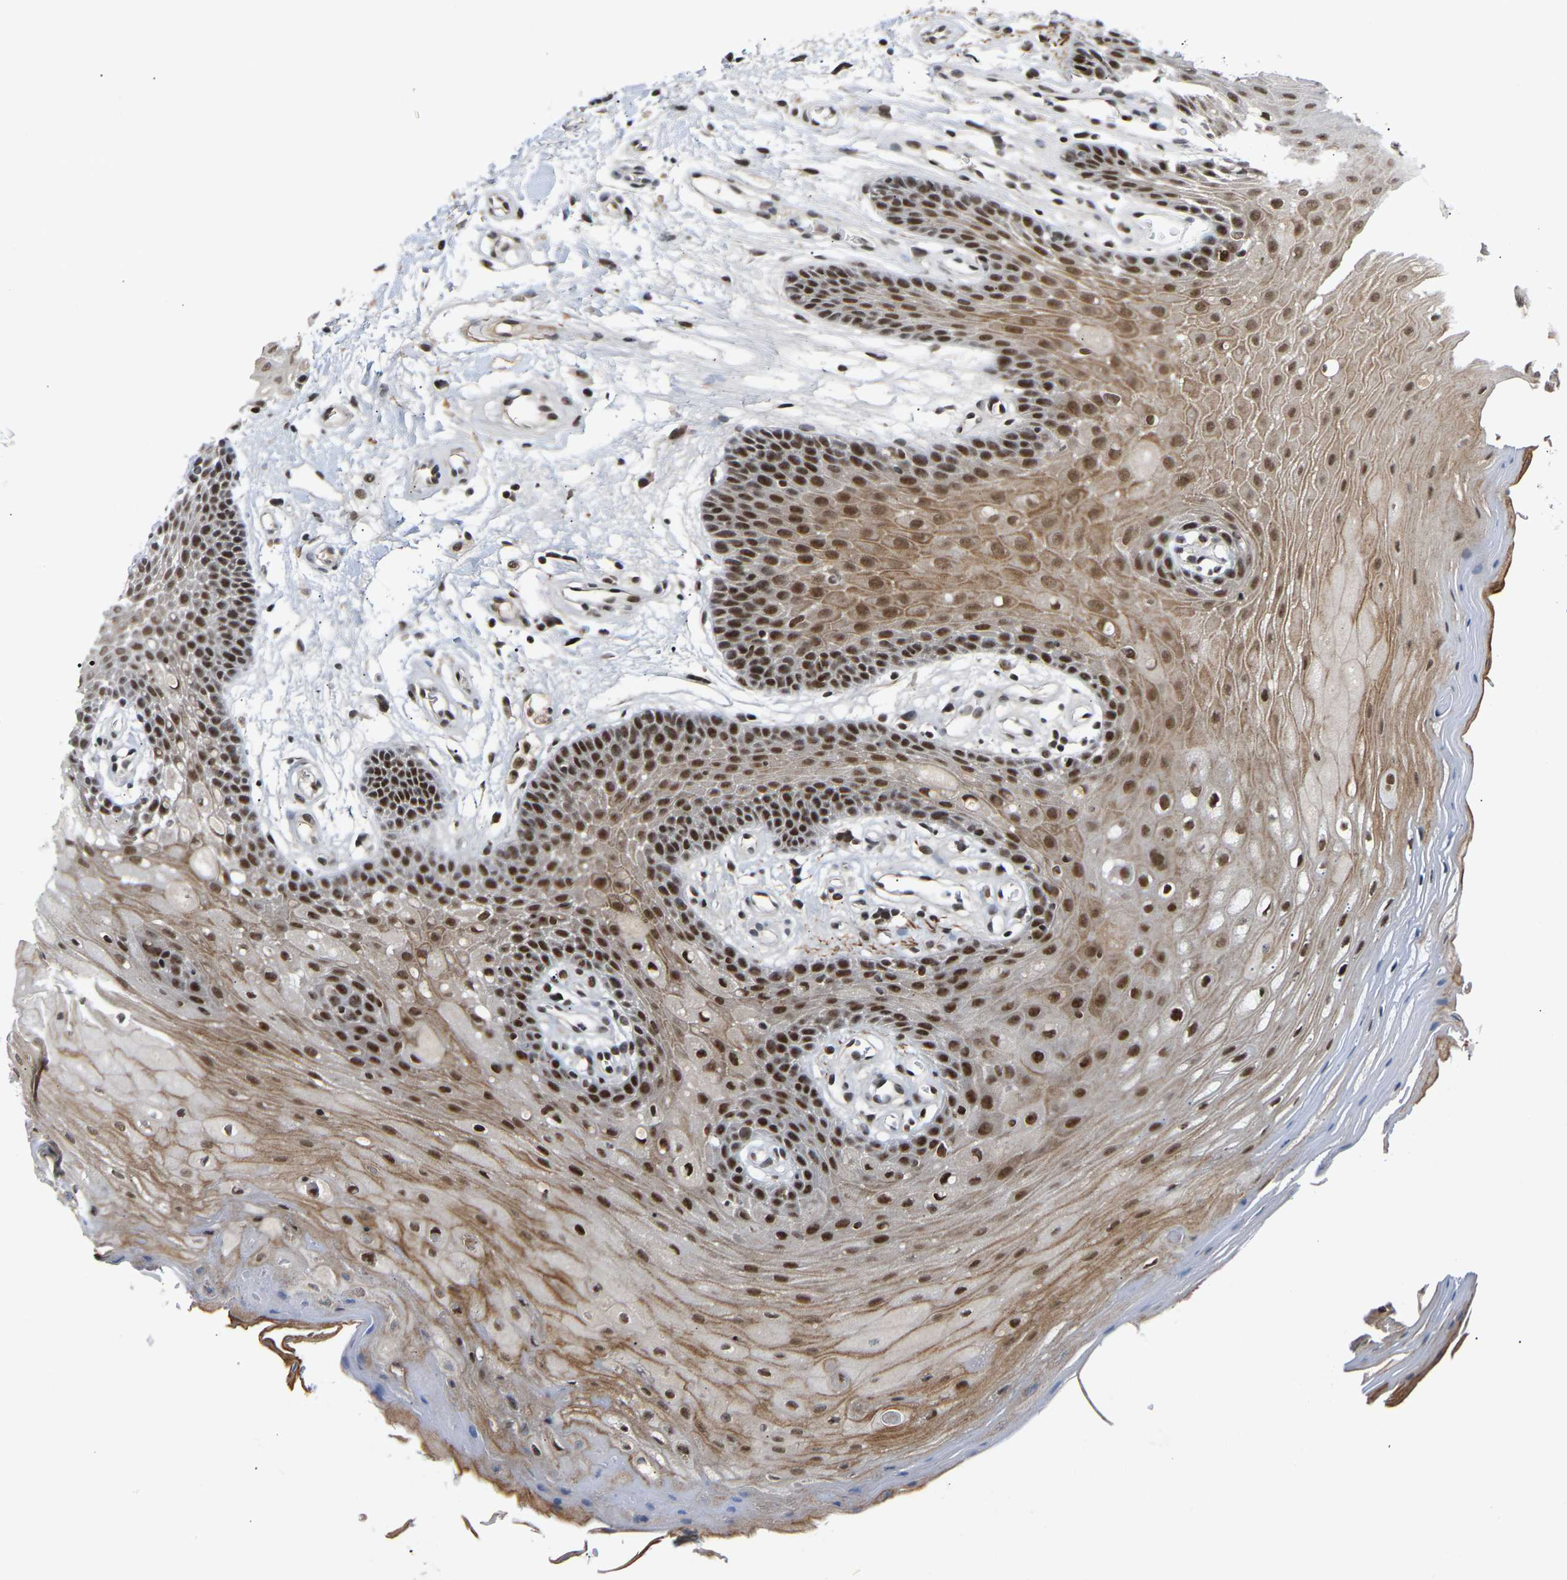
{"staining": {"intensity": "moderate", "quantity": ">75%", "location": "cytoplasmic/membranous,nuclear"}, "tissue": "oral mucosa", "cell_type": "Squamous epithelial cells", "image_type": "normal", "snomed": [{"axis": "morphology", "description": "Normal tissue, NOS"}, {"axis": "morphology", "description": "Squamous cell carcinoma, NOS"}, {"axis": "topography", "description": "Oral tissue"}, {"axis": "topography", "description": "Head-Neck"}], "caption": "Protein expression analysis of normal oral mucosa reveals moderate cytoplasmic/membranous,nuclear staining in about >75% of squamous epithelial cells. (DAB (3,3'-diaminobenzidine) IHC, brown staining for protein, blue staining for nuclei).", "gene": "RBM15", "patient": {"sex": "male", "age": 71}}